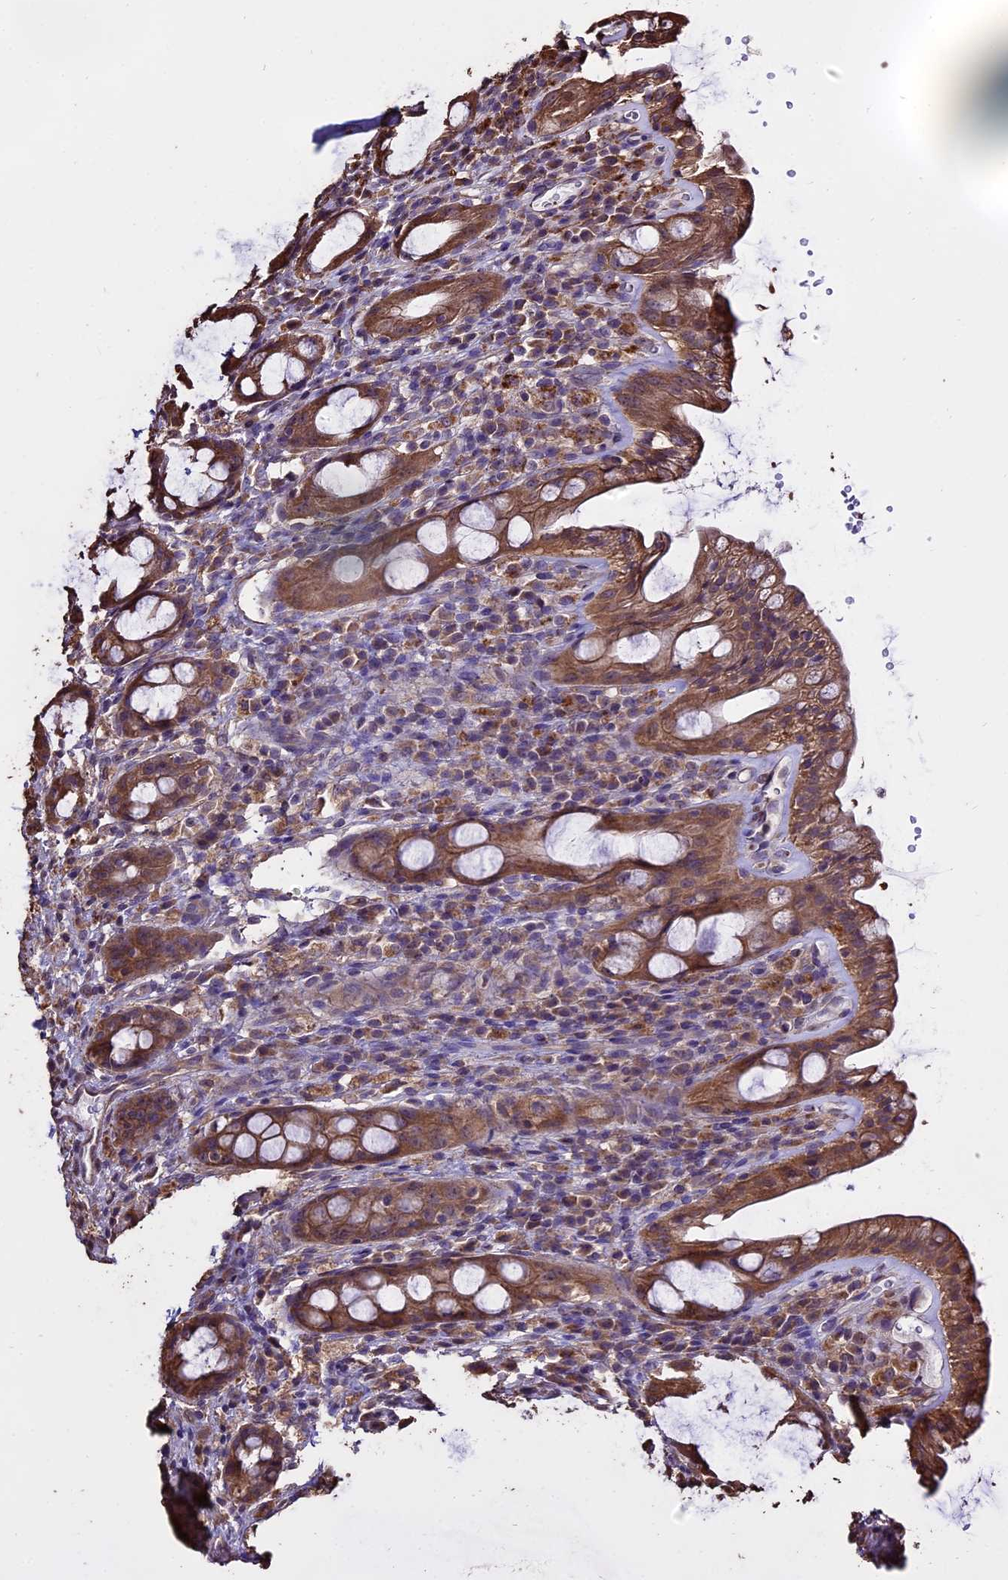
{"staining": {"intensity": "moderate", "quantity": ">75%", "location": "cytoplasmic/membranous"}, "tissue": "rectum", "cell_type": "Glandular cells", "image_type": "normal", "snomed": [{"axis": "morphology", "description": "Normal tissue, NOS"}, {"axis": "topography", "description": "Rectum"}], "caption": "A micrograph showing moderate cytoplasmic/membranous staining in approximately >75% of glandular cells in unremarkable rectum, as visualized by brown immunohistochemical staining.", "gene": "PGPEP1L", "patient": {"sex": "male", "age": 44}}